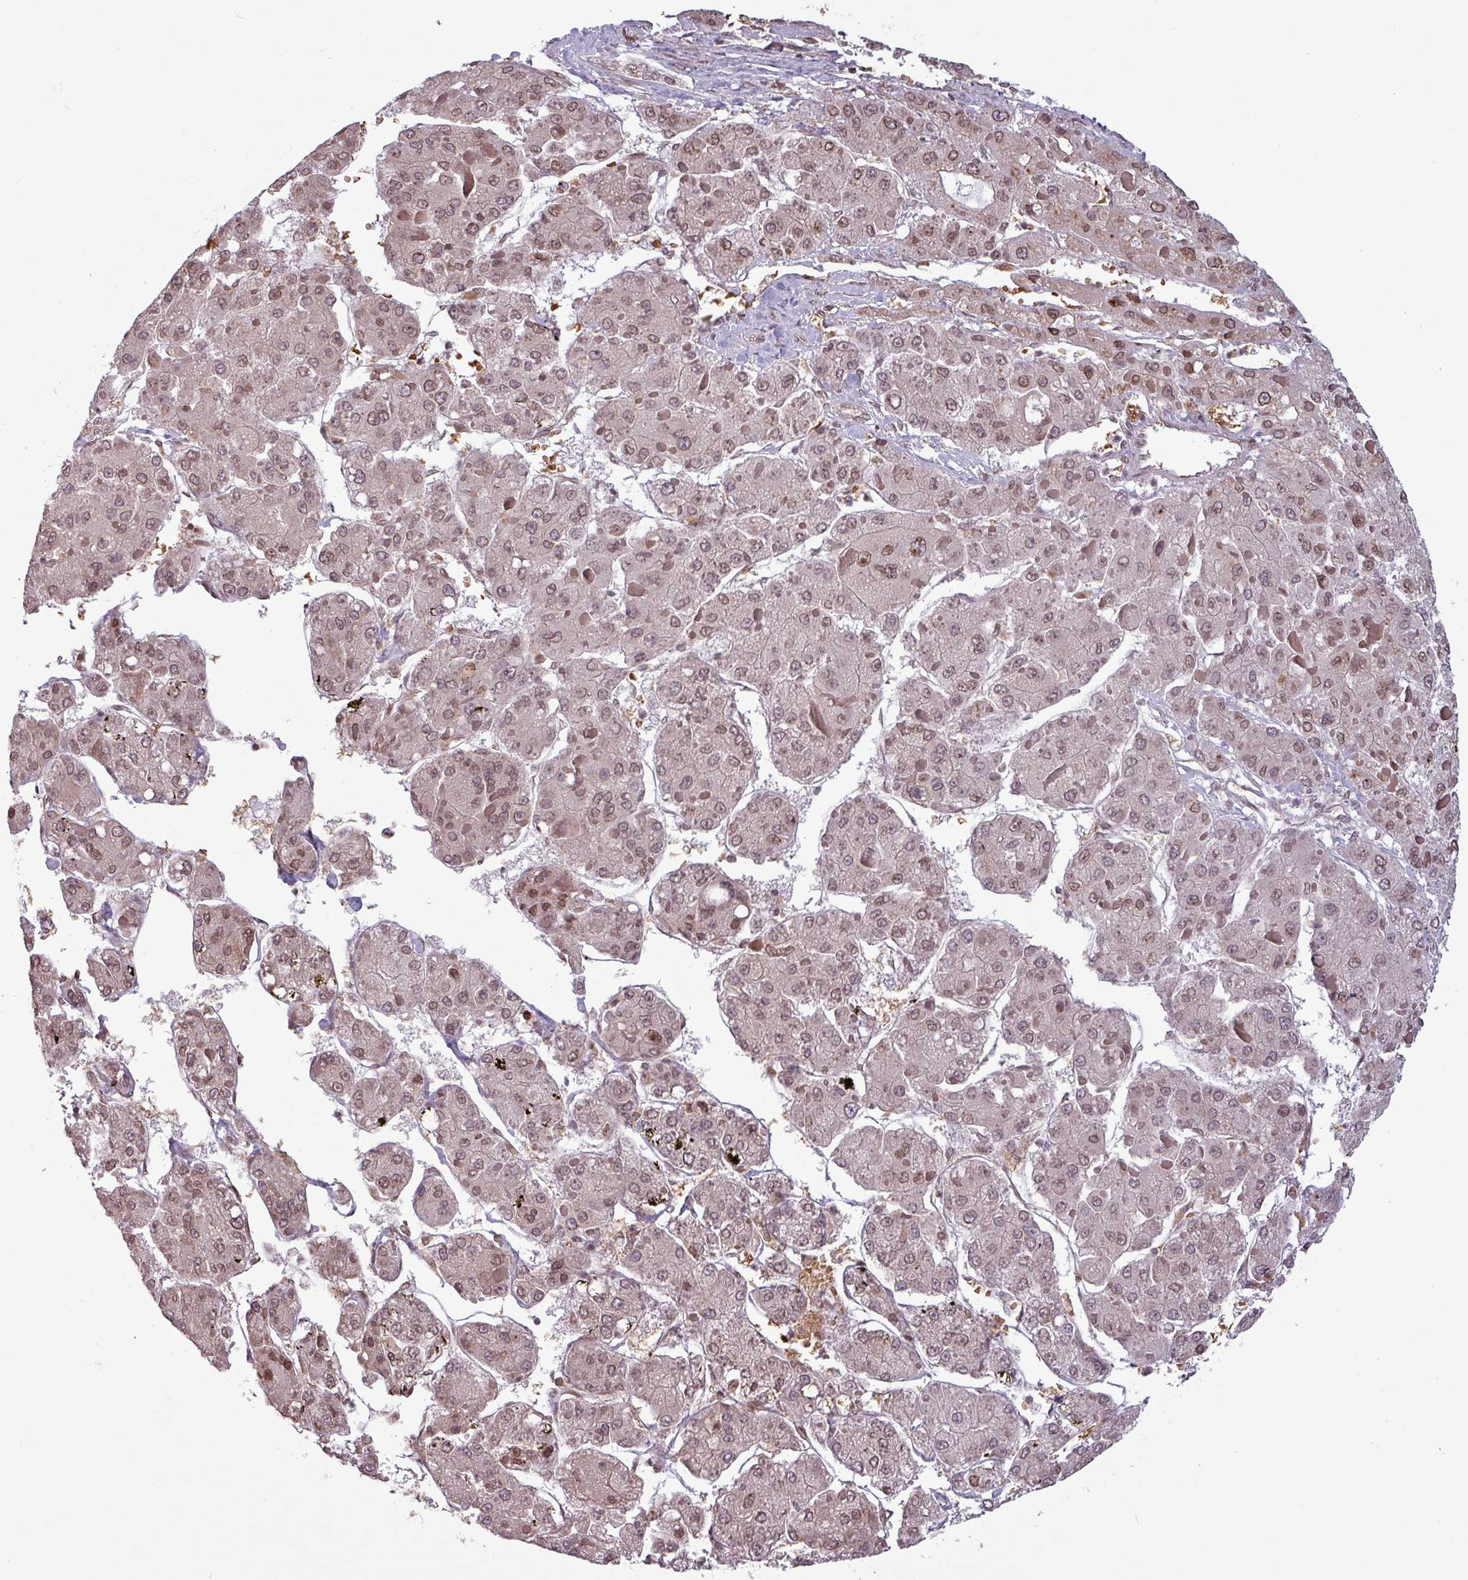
{"staining": {"intensity": "weak", "quantity": ">75%", "location": "nuclear"}, "tissue": "liver cancer", "cell_type": "Tumor cells", "image_type": "cancer", "snomed": [{"axis": "morphology", "description": "Carcinoma, Hepatocellular, NOS"}, {"axis": "topography", "description": "Liver"}], "caption": "Immunohistochemical staining of human hepatocellular carcinoma (liver) reveals low levels of weak nuclear staining in approximately >75% of tumor cells.", "gene": "RBM4B", "patient": {"sex": "female", "age": 73}}